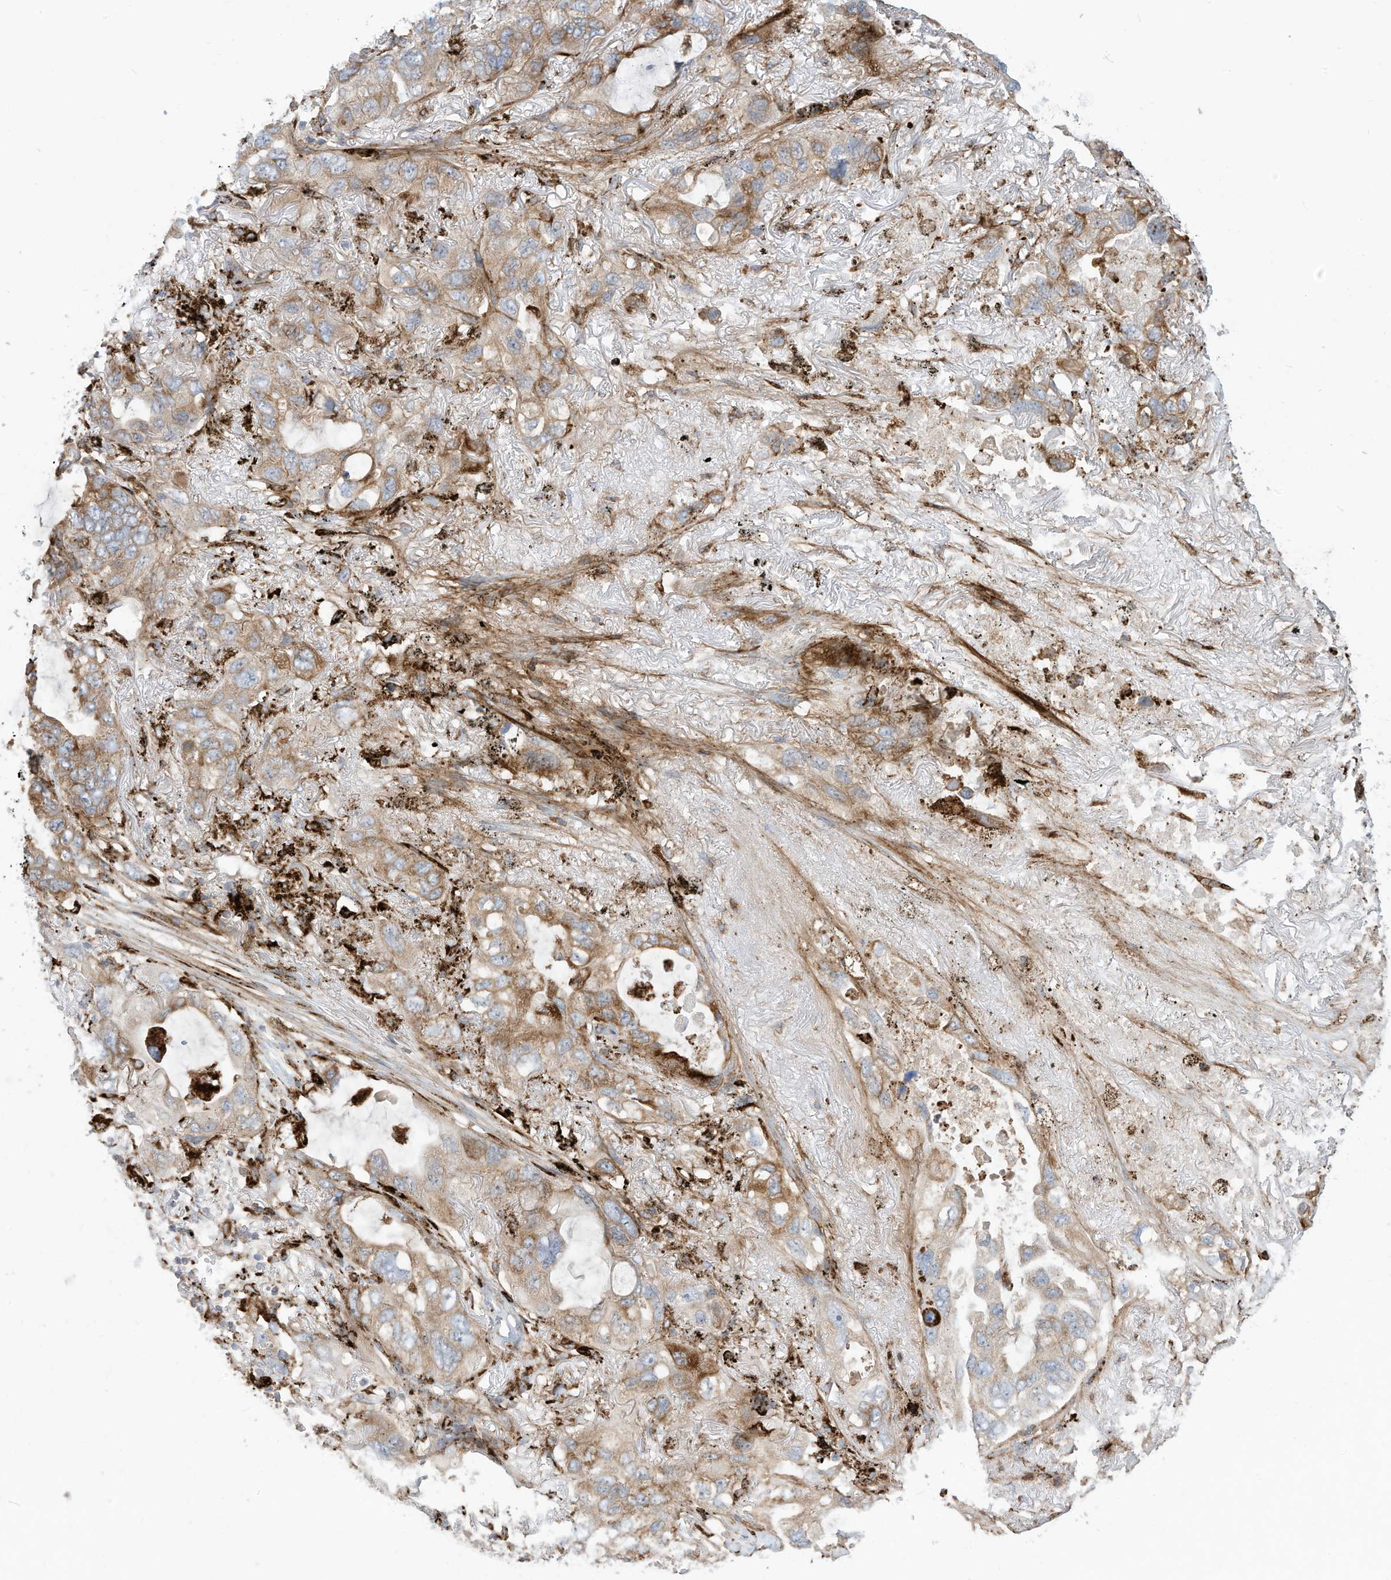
{"staining": {"intensity": "moderate", "quantity": ">75%", "location": "cytoplasmic/membranous"}, "tissue": "lung cancer", "cell_type": "Tumor cells", "image_type": "cancer", "snomed": [{"axis": "morphology", "description": "Squamous cell carcinoma, NOS"}, {"axis": "topography", "description": "Lung"}], "caption": "Lung cancer stained with a brown dye demonstrates moderate cytoplasmic/membranous positive expression in approximately >75% of tumor cells.", "gene": "TRNAU1AP", "patient": {"sex": "female", "age": 73}}